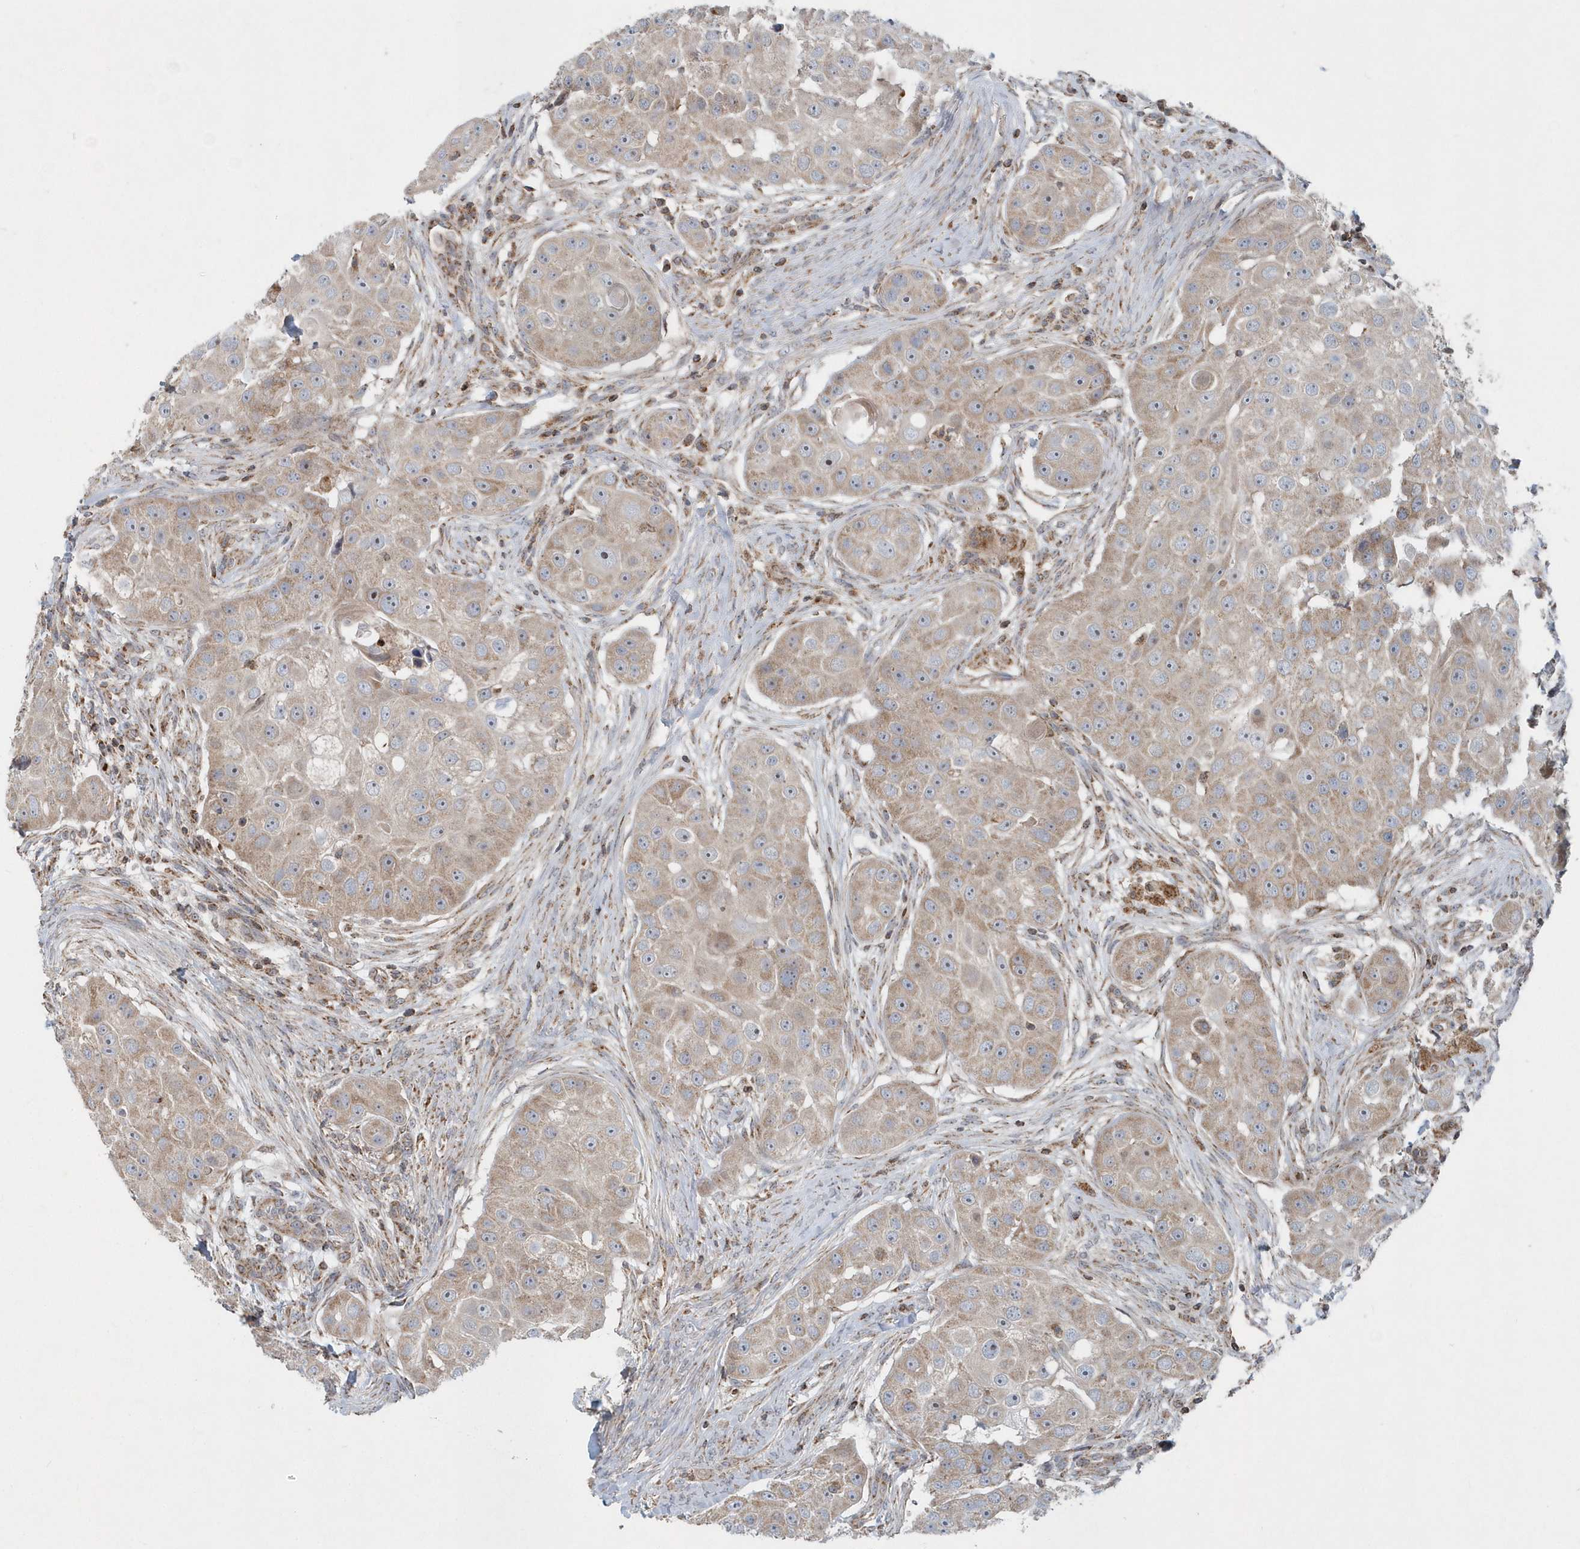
{"staining": {"intensity": "weak", "quantity": ">75%", "location": "cytoplasmic/membranous"}, "tissue": "head and neck cancer", "cell_type": "Tumor cells", "image_type": "cancer", "snomed": [{"axis": "morphology", "description": "Normal tissue, NOS"}, {"axis": "morphology", "description": "Squamous cell carcinoma, NOS"}, {"axis": "topography", "description": "Skeletal muscle"}, {"axis": "topography", "description": "Head-Neck"}], "caption": "Immunohistochemistry (DAB (3,3'-diaminobenzidine)) staining of head and neck cancer (squamous cell carcinoma) shows weak cytoplasmic/membranous protein expression in about >75% of tumor cells. (DAB (3,3'-diaminobenzidine) IHC with brightfield microscopy, high magnification).", "gene": "PPP1R7", "patient": {"sex": "male", "age": 51}}